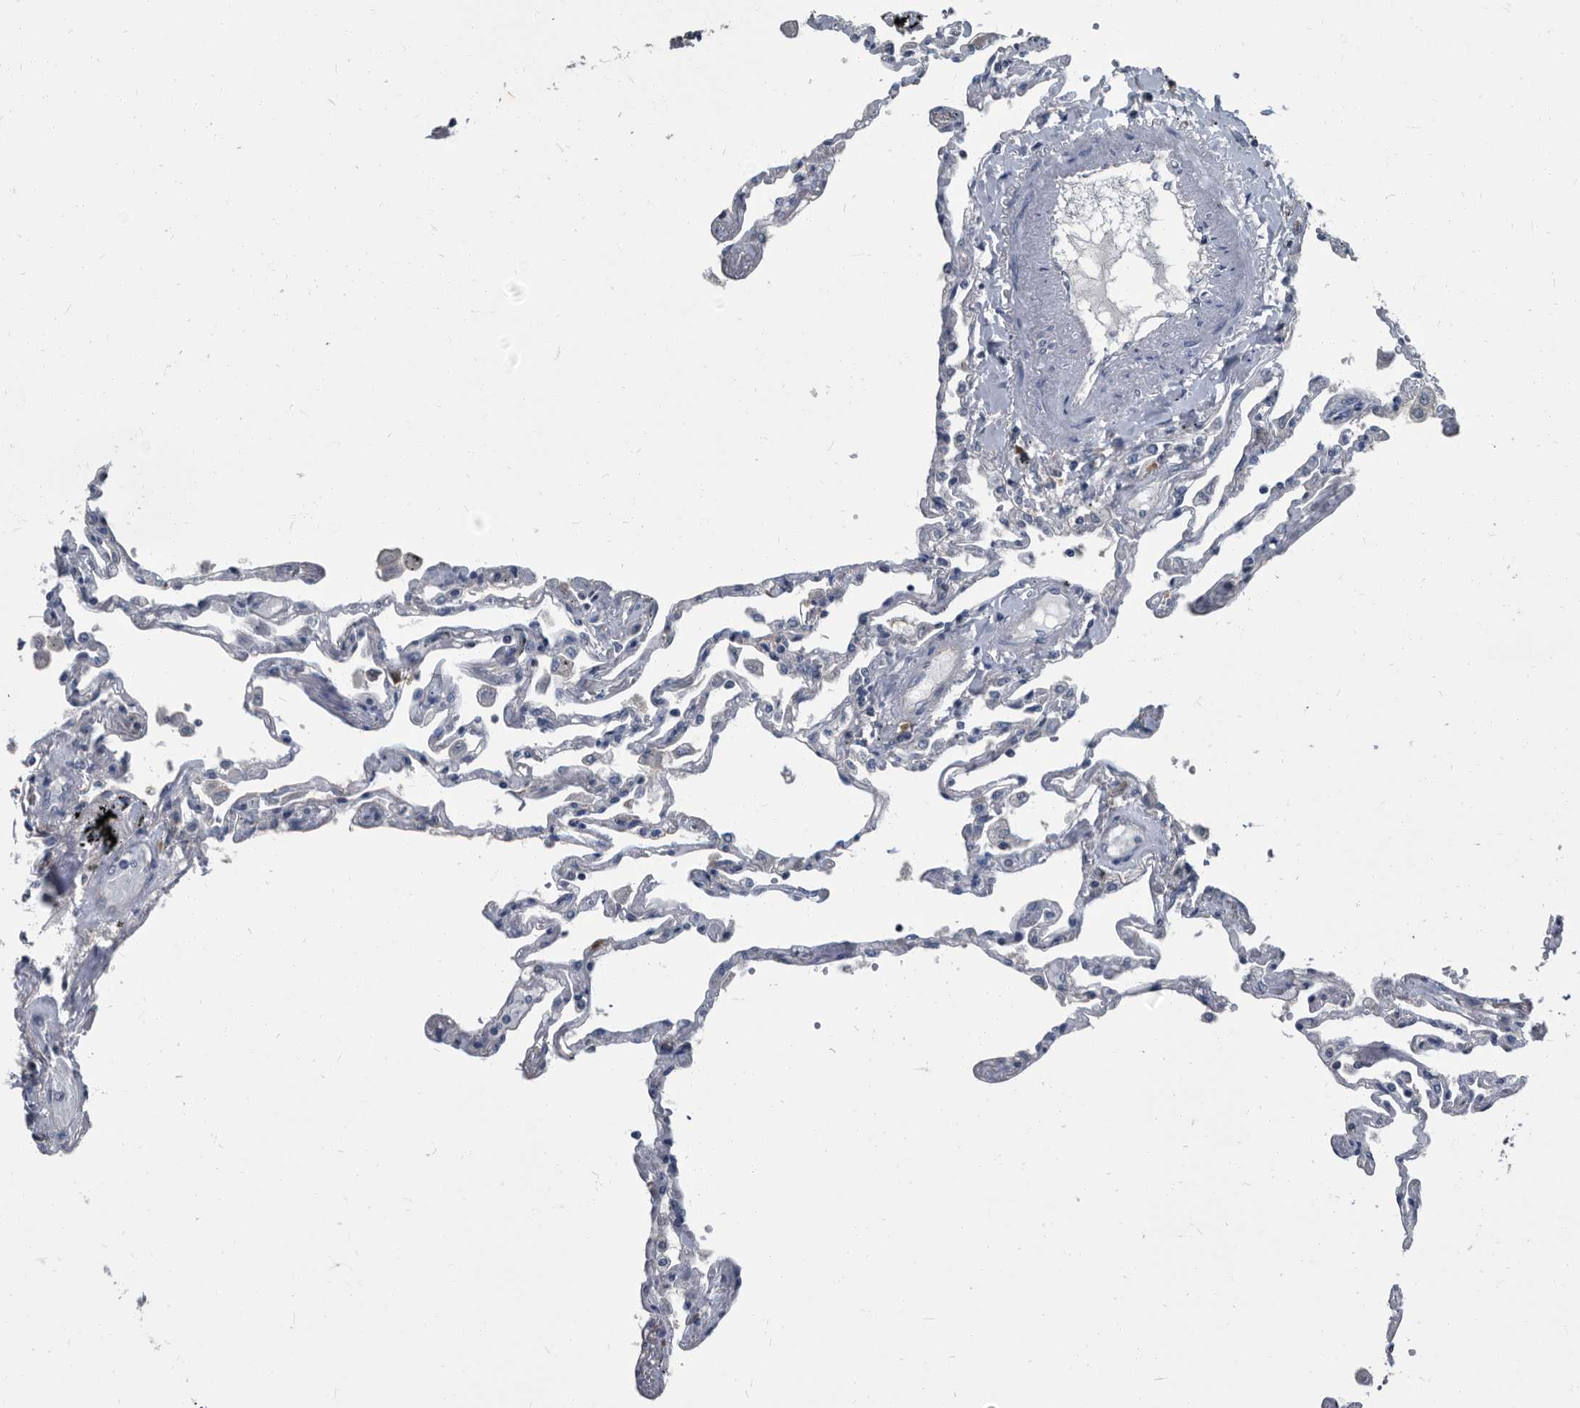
{"staining": {"intensity": "negative", "quantity": "none", "location": "none"}, "tissue": "lung", "cell_type": "Alveolar cells", "image_type": "normal", "snomed": [{"axis": "morphology", "description": "Normal tissue, NOS"}, {"axis": "topography", "description": "Lung"}], "caption": "DAB (3,3'-diaminobenzidine) immunohistochemical staining of benign lung demonstrates no significant expression in alveolar cells. The staining was performed using DAB (3,3'-diaminobenzidine) to visualize the protein expression in brown, while the nuclei were stained in blue with hematoxylin (Magnification: 20x).", "gene": "CDV3", "patient": {"sex": "female", "age": 67}}